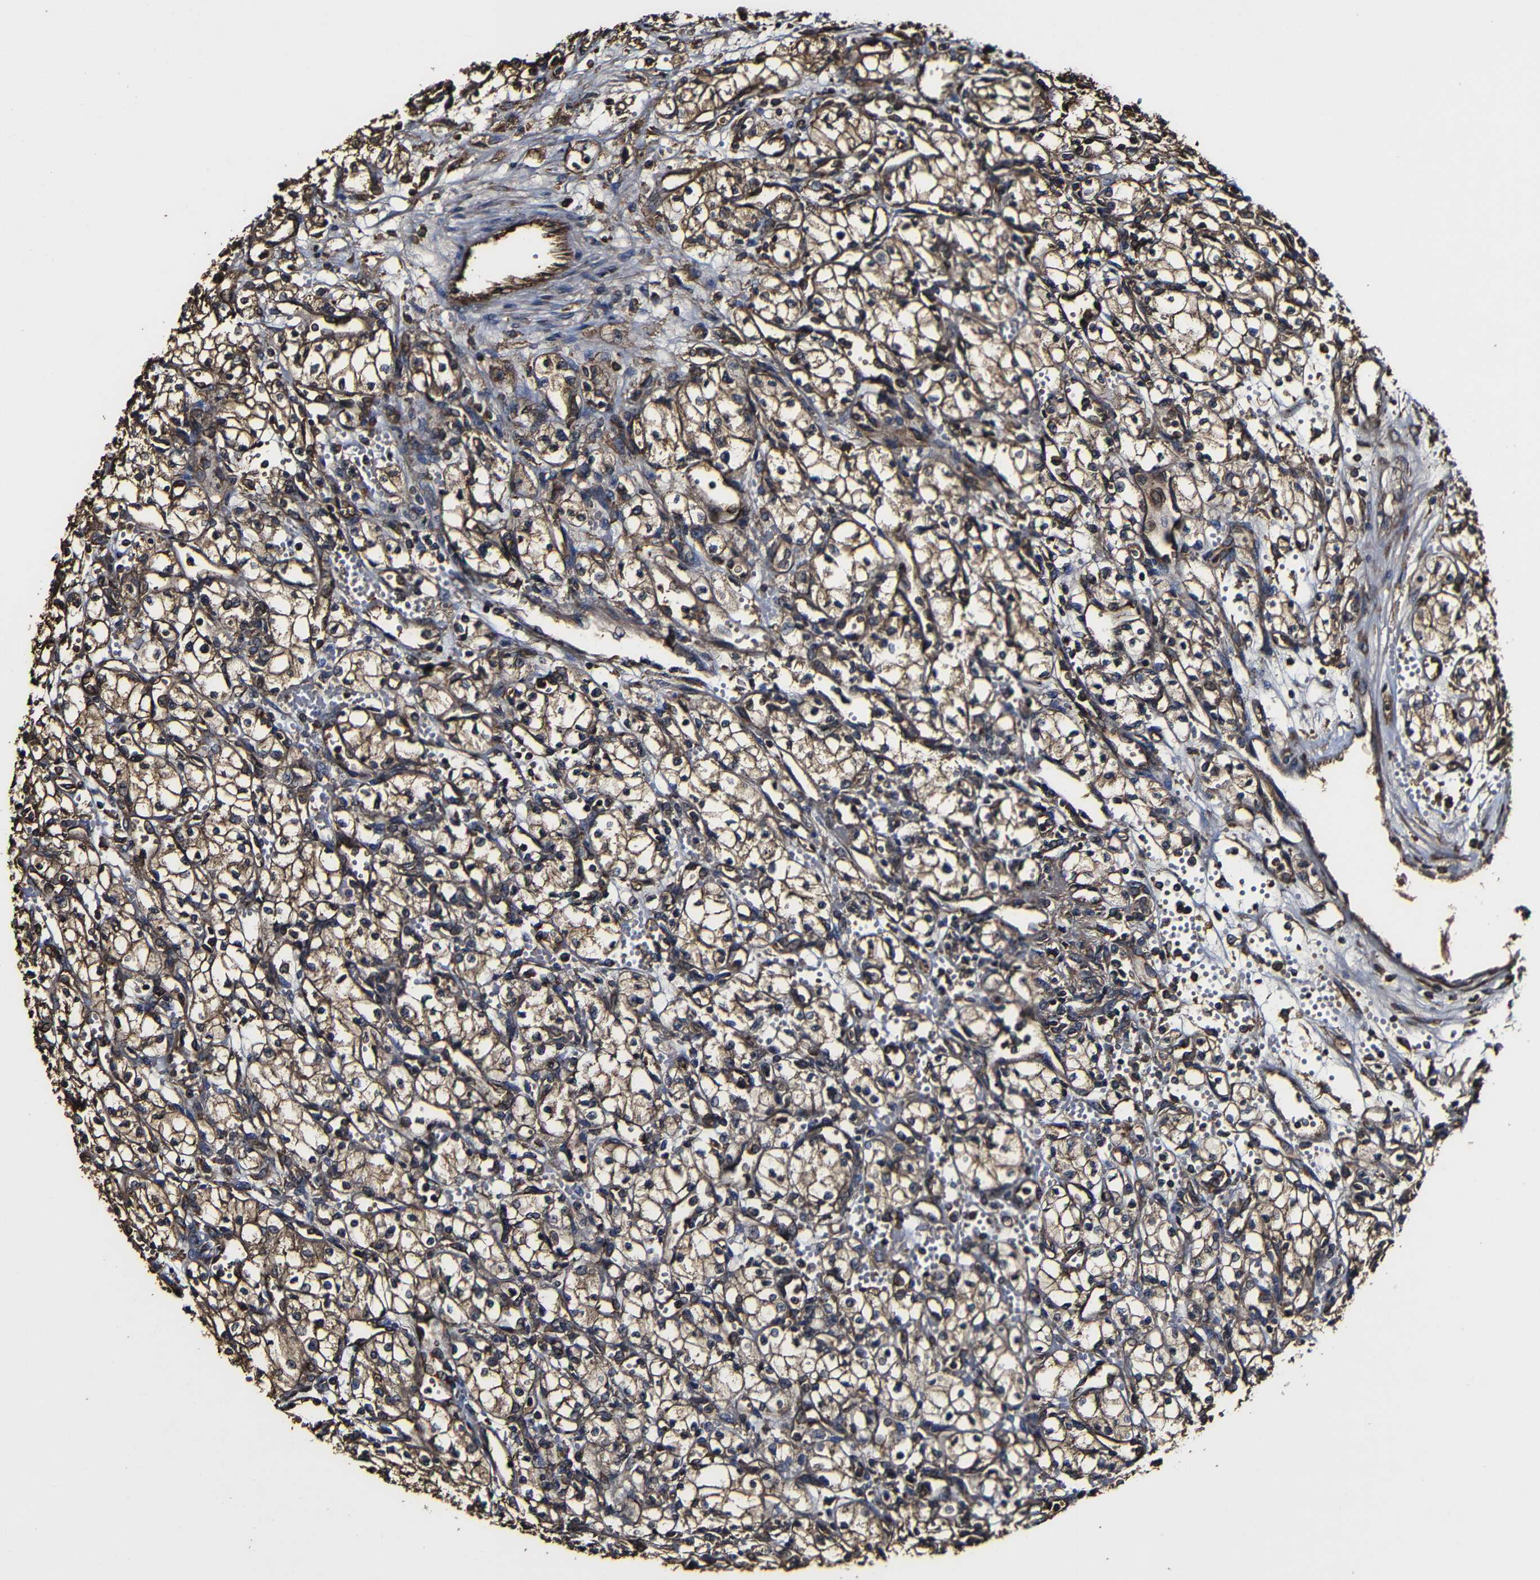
{"staining": {"intensity": "moderate", "quantity": ">75%", "location": "cytoplasmic/membranous,nuclear"}, "tissue": "renal cancer", "cell_type": "Tumor cells", "image_type": "cancer", "snomed": [{"axis": "morphology", "description": "Normal tissue, NOS"}, {"axis": "morphology", "description": "Adenocarcinoma, NOS"}, {"axis": "topography", "description": "Kidney"}], "caption": "Immunohistochemistry image of renal adenocarcinoma stained for a protein (brown), which demonstrates medium levels of moderate cytoplasmic/membranous and nuclear positivity in about >75% of tumor cells.", "gene": "MSN", "patient": {"sex": "male", "age": 59}}